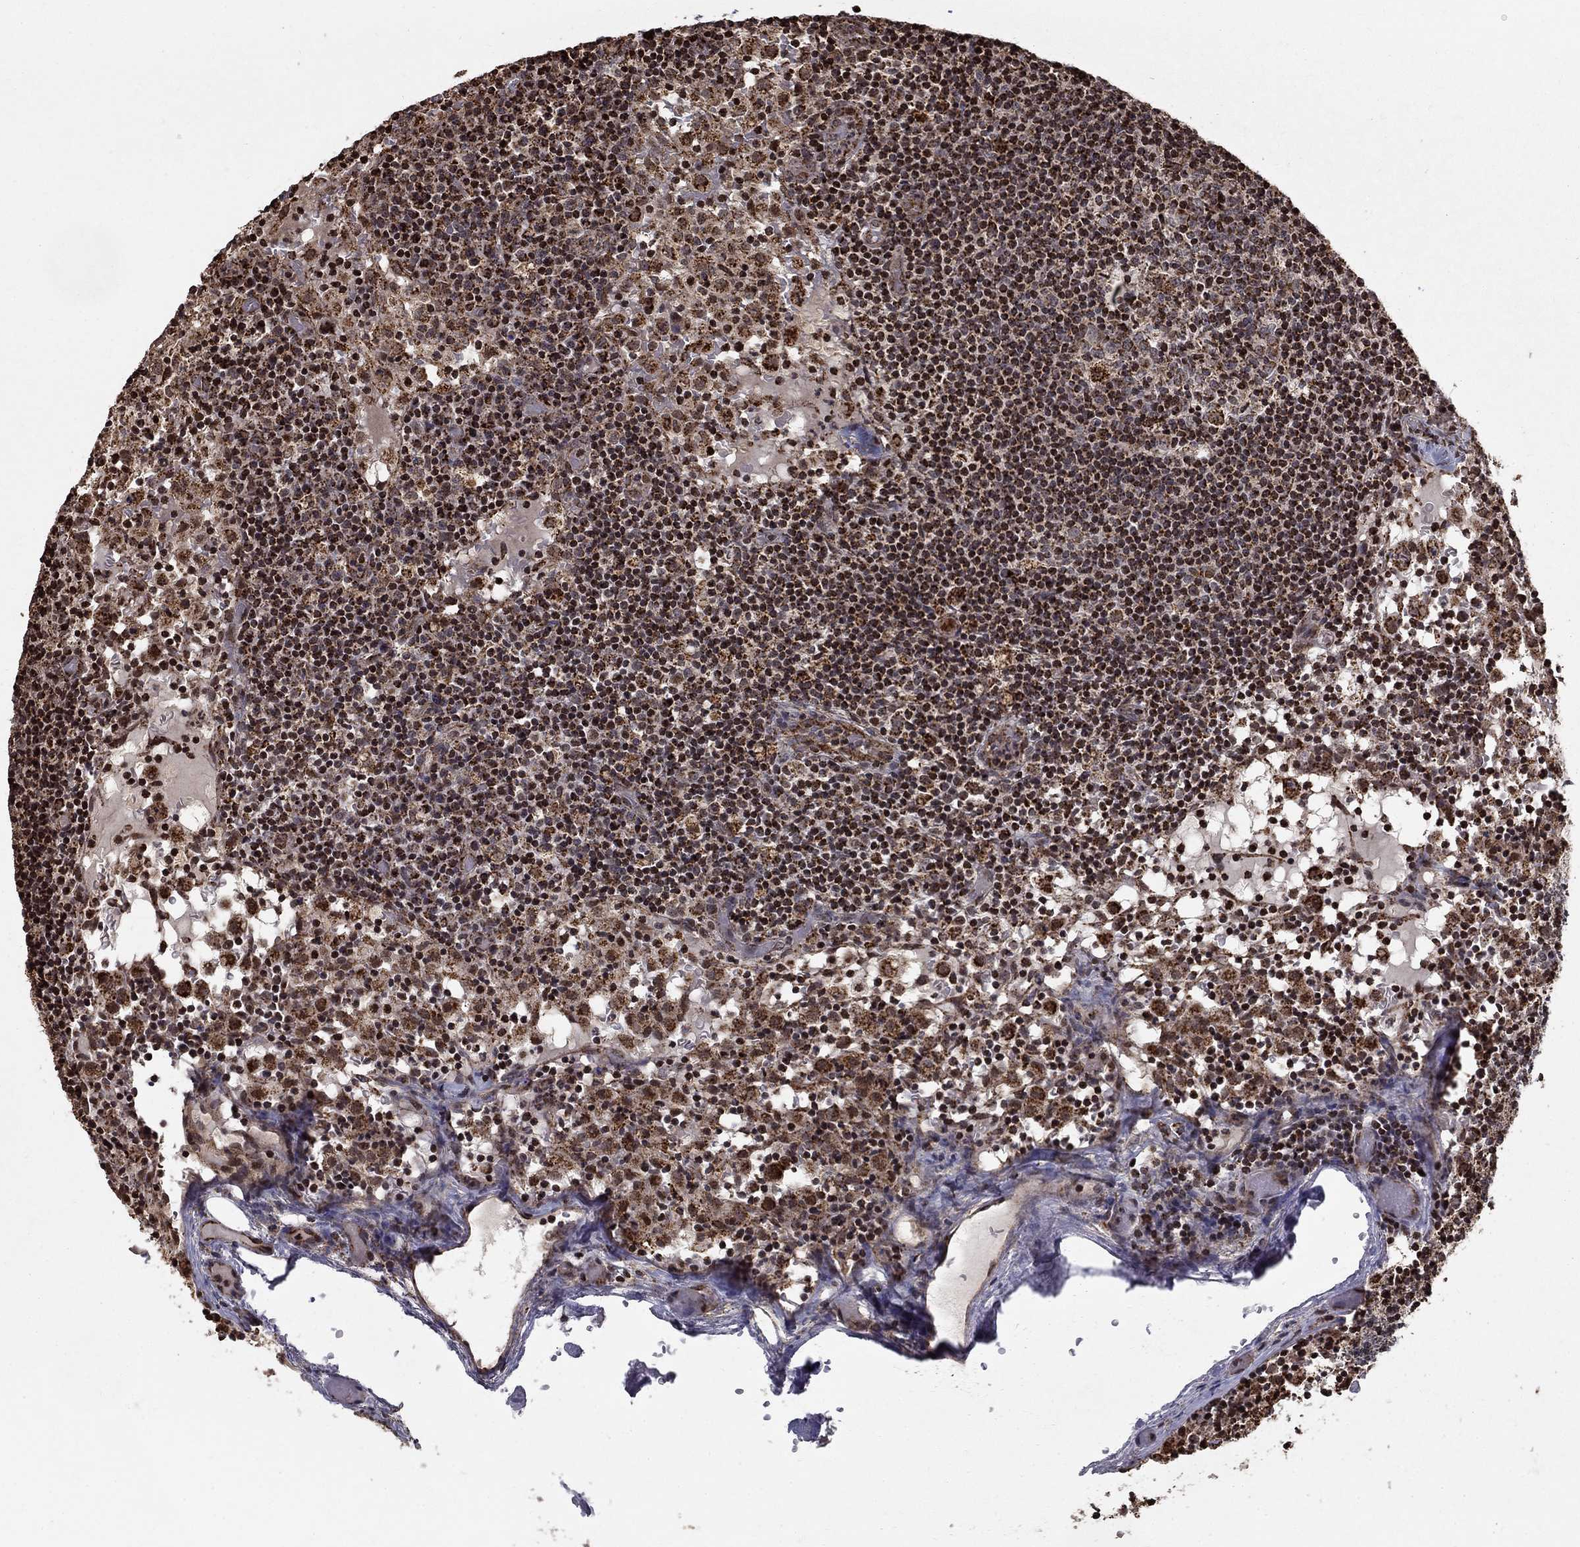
{"staining": {"intensity": "moderate", "quantity": "25%-75%", "location": "cytoplasmic/membranous,nuclear"}, "tissue": "lymph node", "cell_type": "Non-germinal center cells", "image_type": "normal", "snomed": [{"axis": "morphology", "description": "Normal tissue, NOS"}, {"axis": "topography", "description": "Lymph node"}], "caption": "Immunohistochemistry (IHC) (DAB) staining of unremarkable human lymph node exhibits moderate cytoplasmic/membranous,nuclear protein staining in approximately 25%-75% of non-germinal center cells. (DAB (3,3'-diaminobenzidine) IHC with brightfield microscopy, high magnification).", "gene": "ACOT13", "patient": {"sex": "male", "age": 62}}